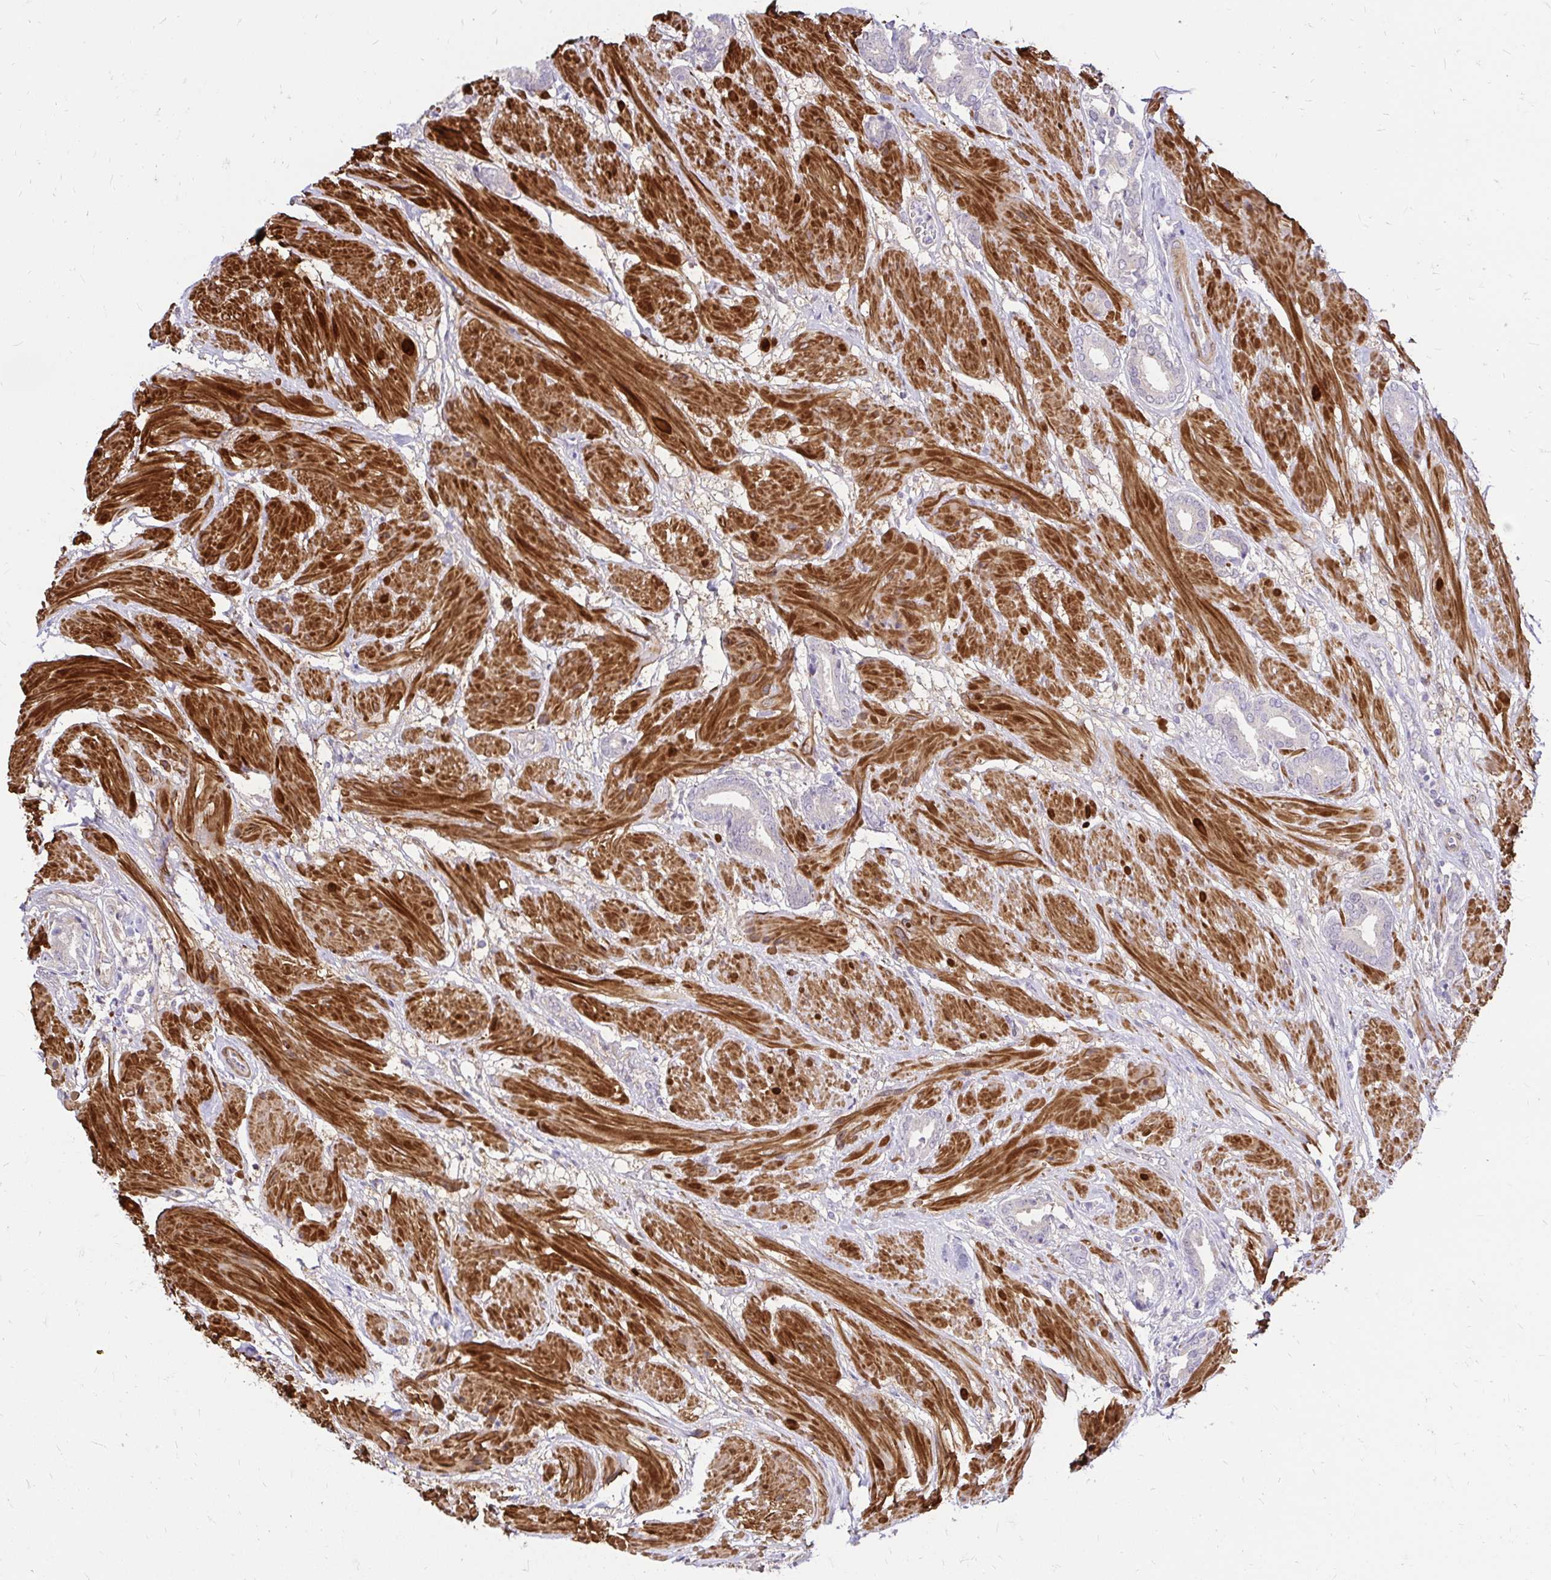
{"staining": {"intensity": "negative", "quantity": "none", "location": "none"}, "tissue": "prostate cancer", "cell_type": "Tumor cells", "image_type": "cancer", "snomed": [{"axis": "morphology", "description": "Adenocarcinoma, High grade"}, {"axis": "topography", "description": "Prostate"}], "caption": "The histopathology image exhibits no significant positivity in tumor cells of prostate high-grade adenocarcinoma. (Stains: DAB immunohistochemistry (IHC) with hematoxylin counter stain, Microscopy: brightfield microscopy at high magnification).", "gene": "YAP1", "patient": {"sex": "male", "age": 56}}